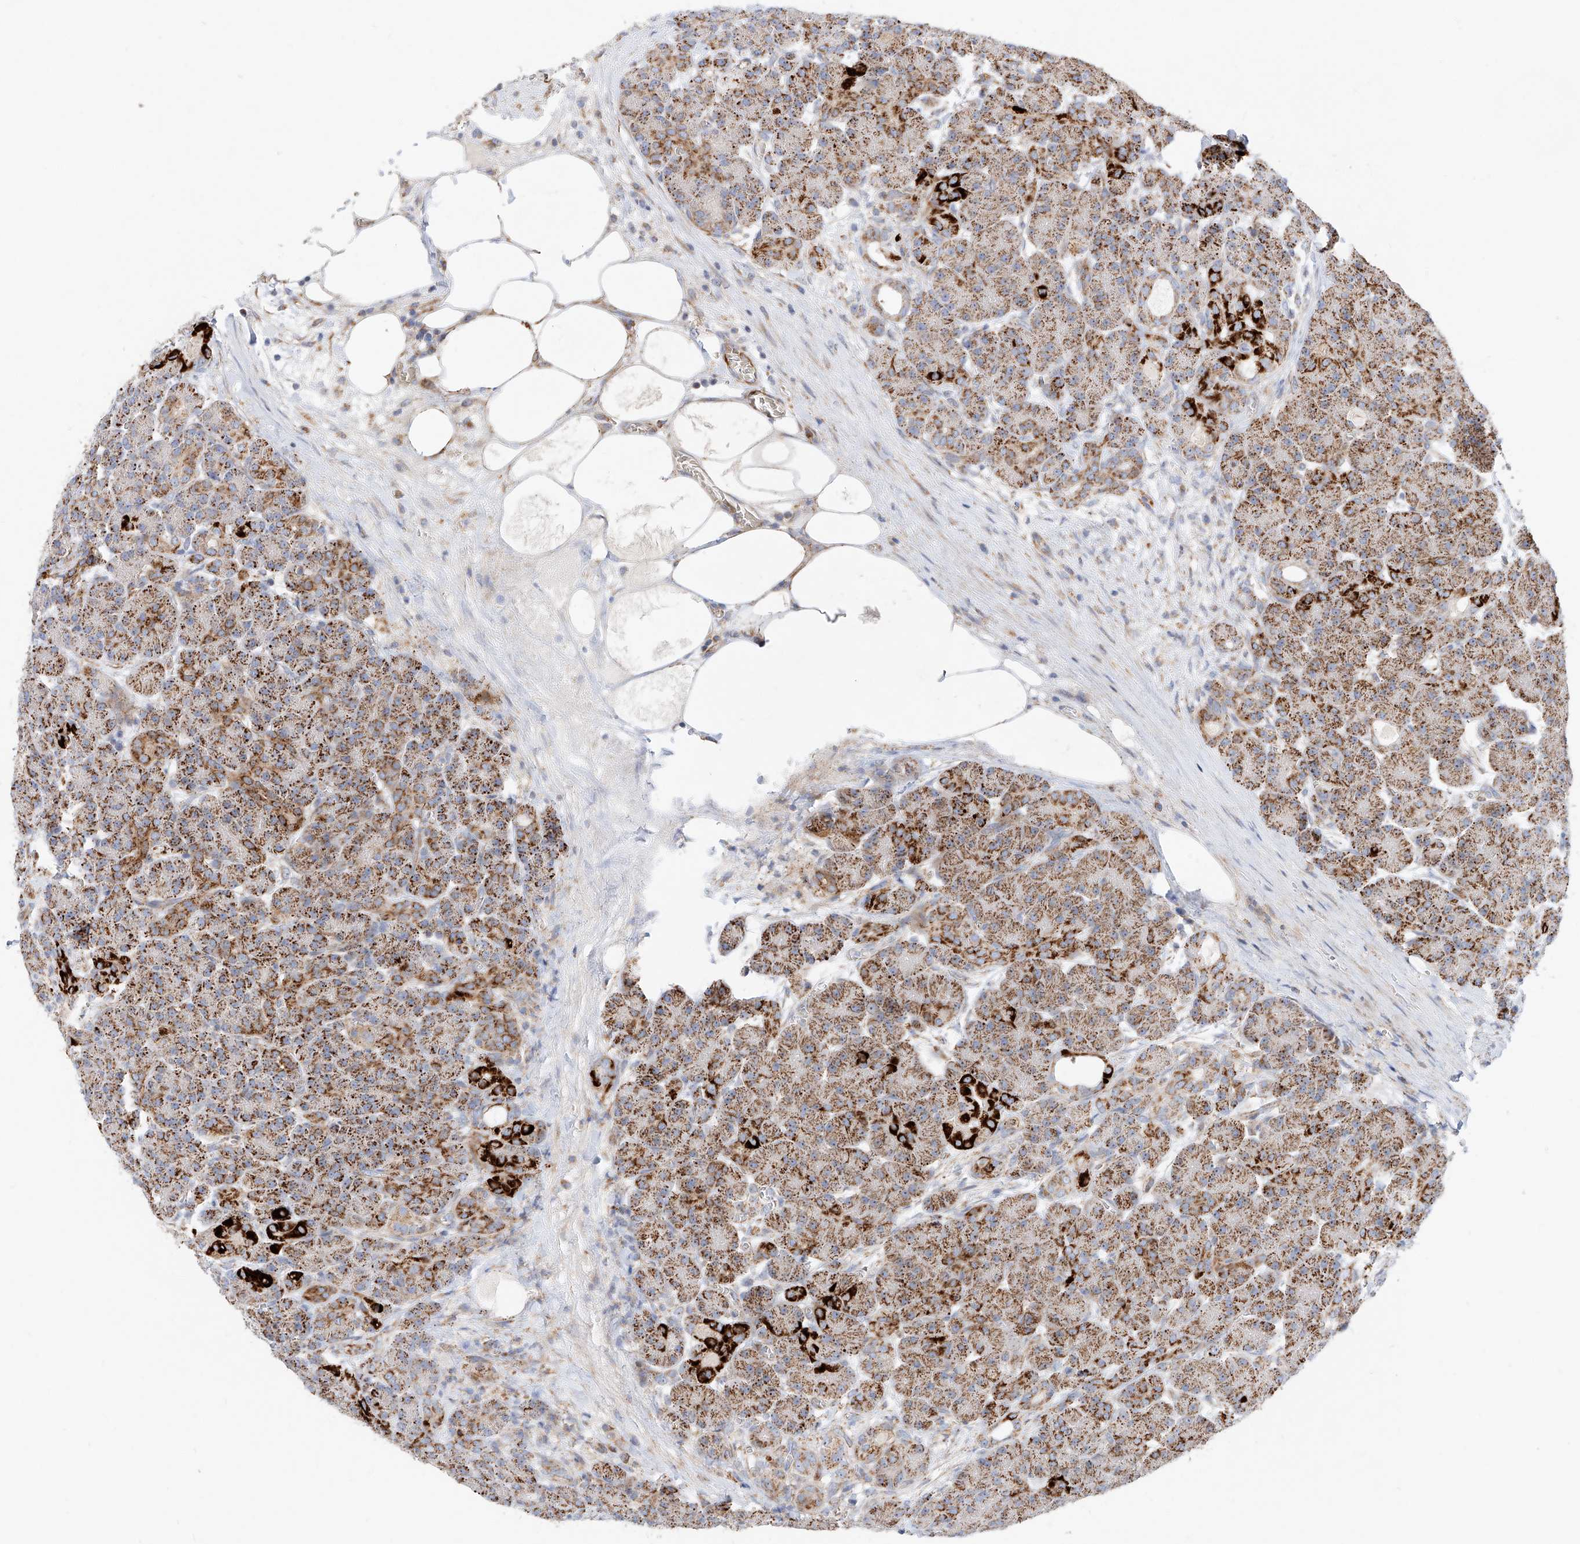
{"staining": {"intensity": "moderate", "quantity": ">75%", "location": "cytoplasmic/membranous"}, "tissue": "pancreas", "cell_type": "Exocrine glandular cells", "image_type": "normal", "snomed": [{"axis": "morphology", "description": "Normal tissue, NOS"}, {"axis": "topography", "description": "Pancreas"}], "caption": "Pancreas stained with DAB immunohistochemistry (IHC) exhibits medium levels of moderate cytoplasmic/membranous positivity in about >75% of exocrine glandular cells.", "gene": "CST9", "patient": {"sex": "male", "age": 63}}